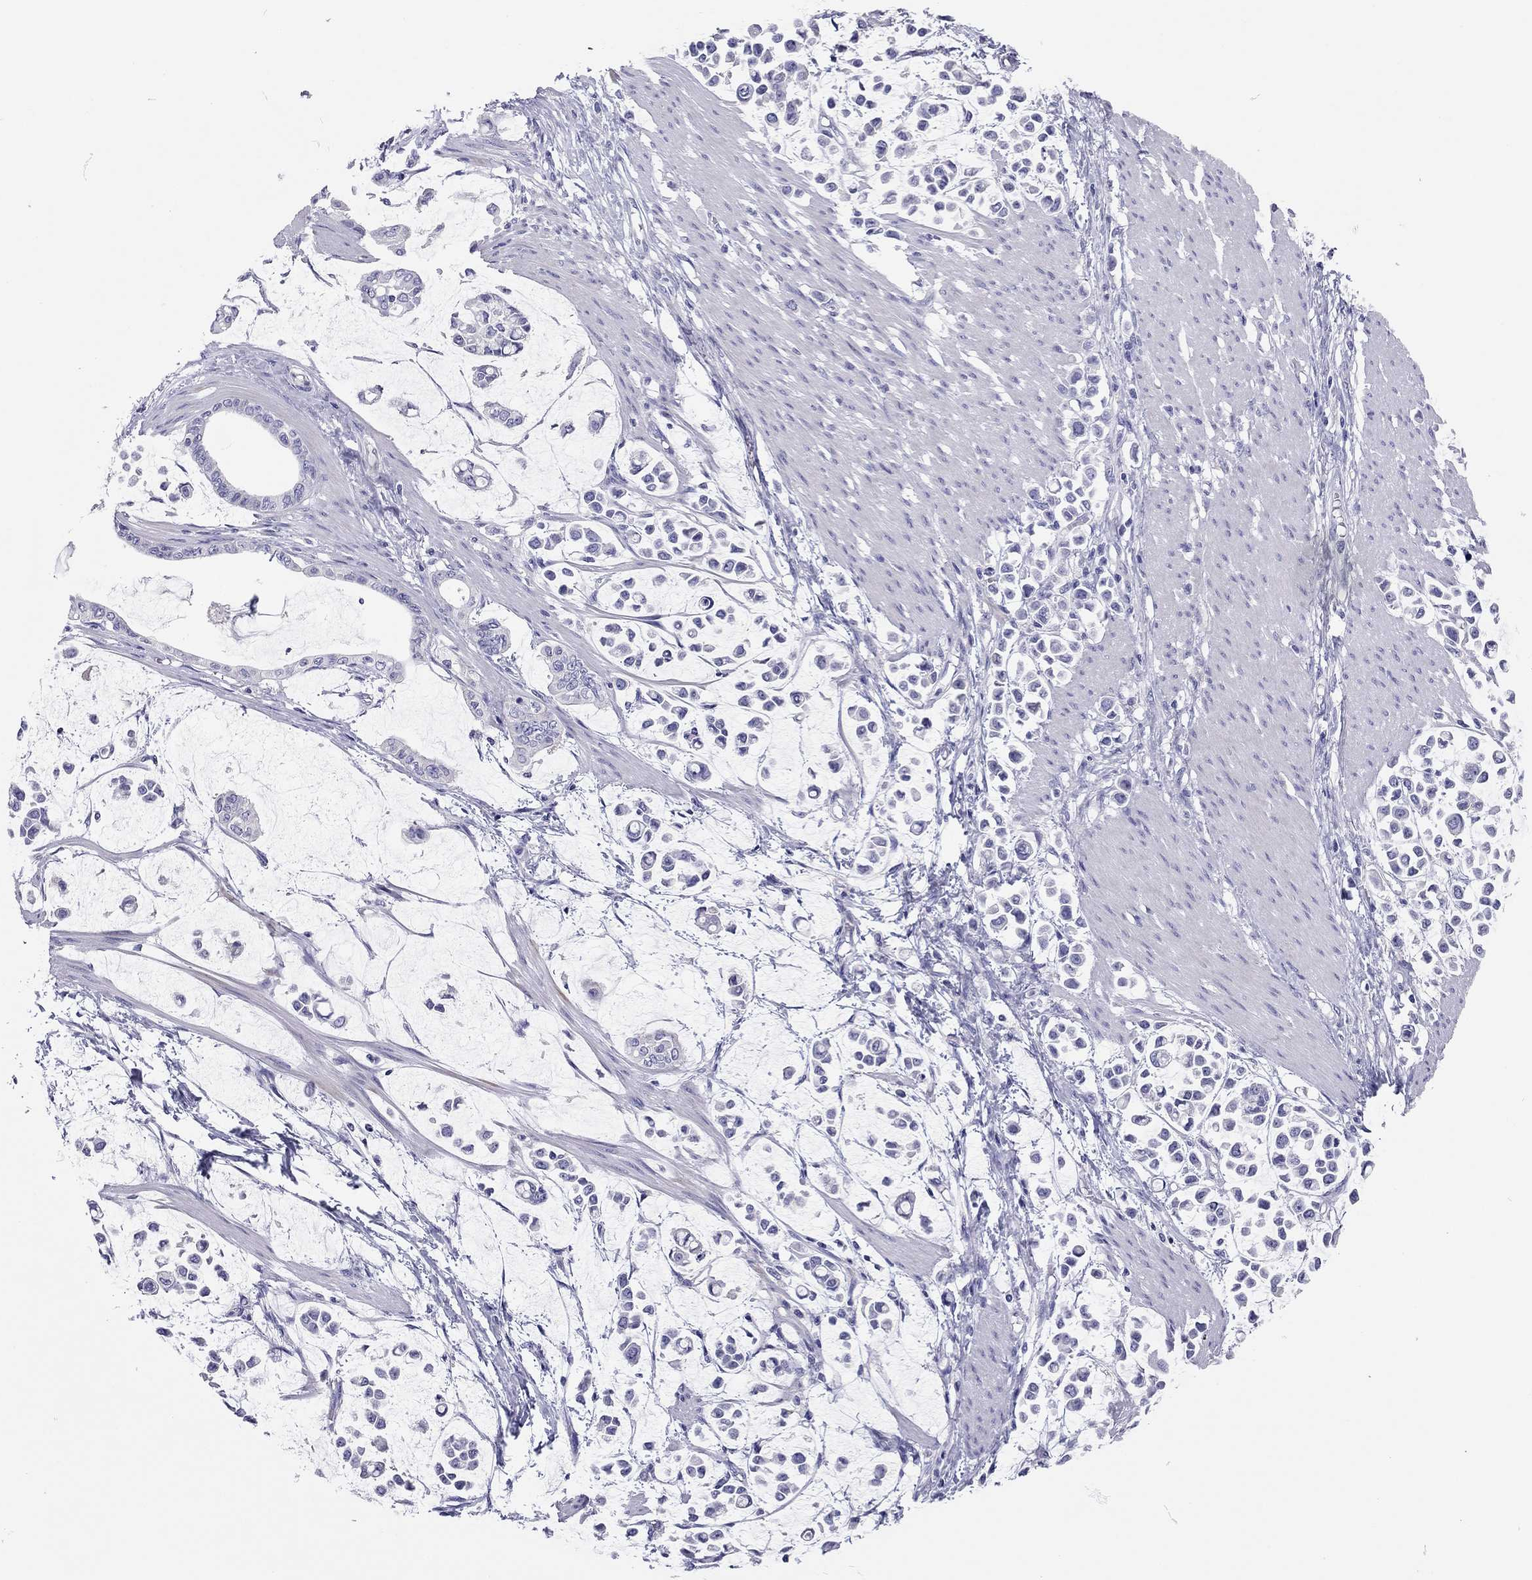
{"staining": {"intensity": "negative", "quantity": "none", "location": "none"}, "tissue": "stomach cancer", "cell_type": "Tumor cells", "image_type": "cancer", "snomed": [{"axis": "morphology", "description": "Adenocarcinoma, NOS"}, {"axis": "topography", "description": "Stomach"}], "caption": "Photomicrograph shows no protein positivity in tumor cells of stomach adenocarcinoma tissue.", "gene": "SCARB1", "patient": {"sex": "male", "age": 82}}